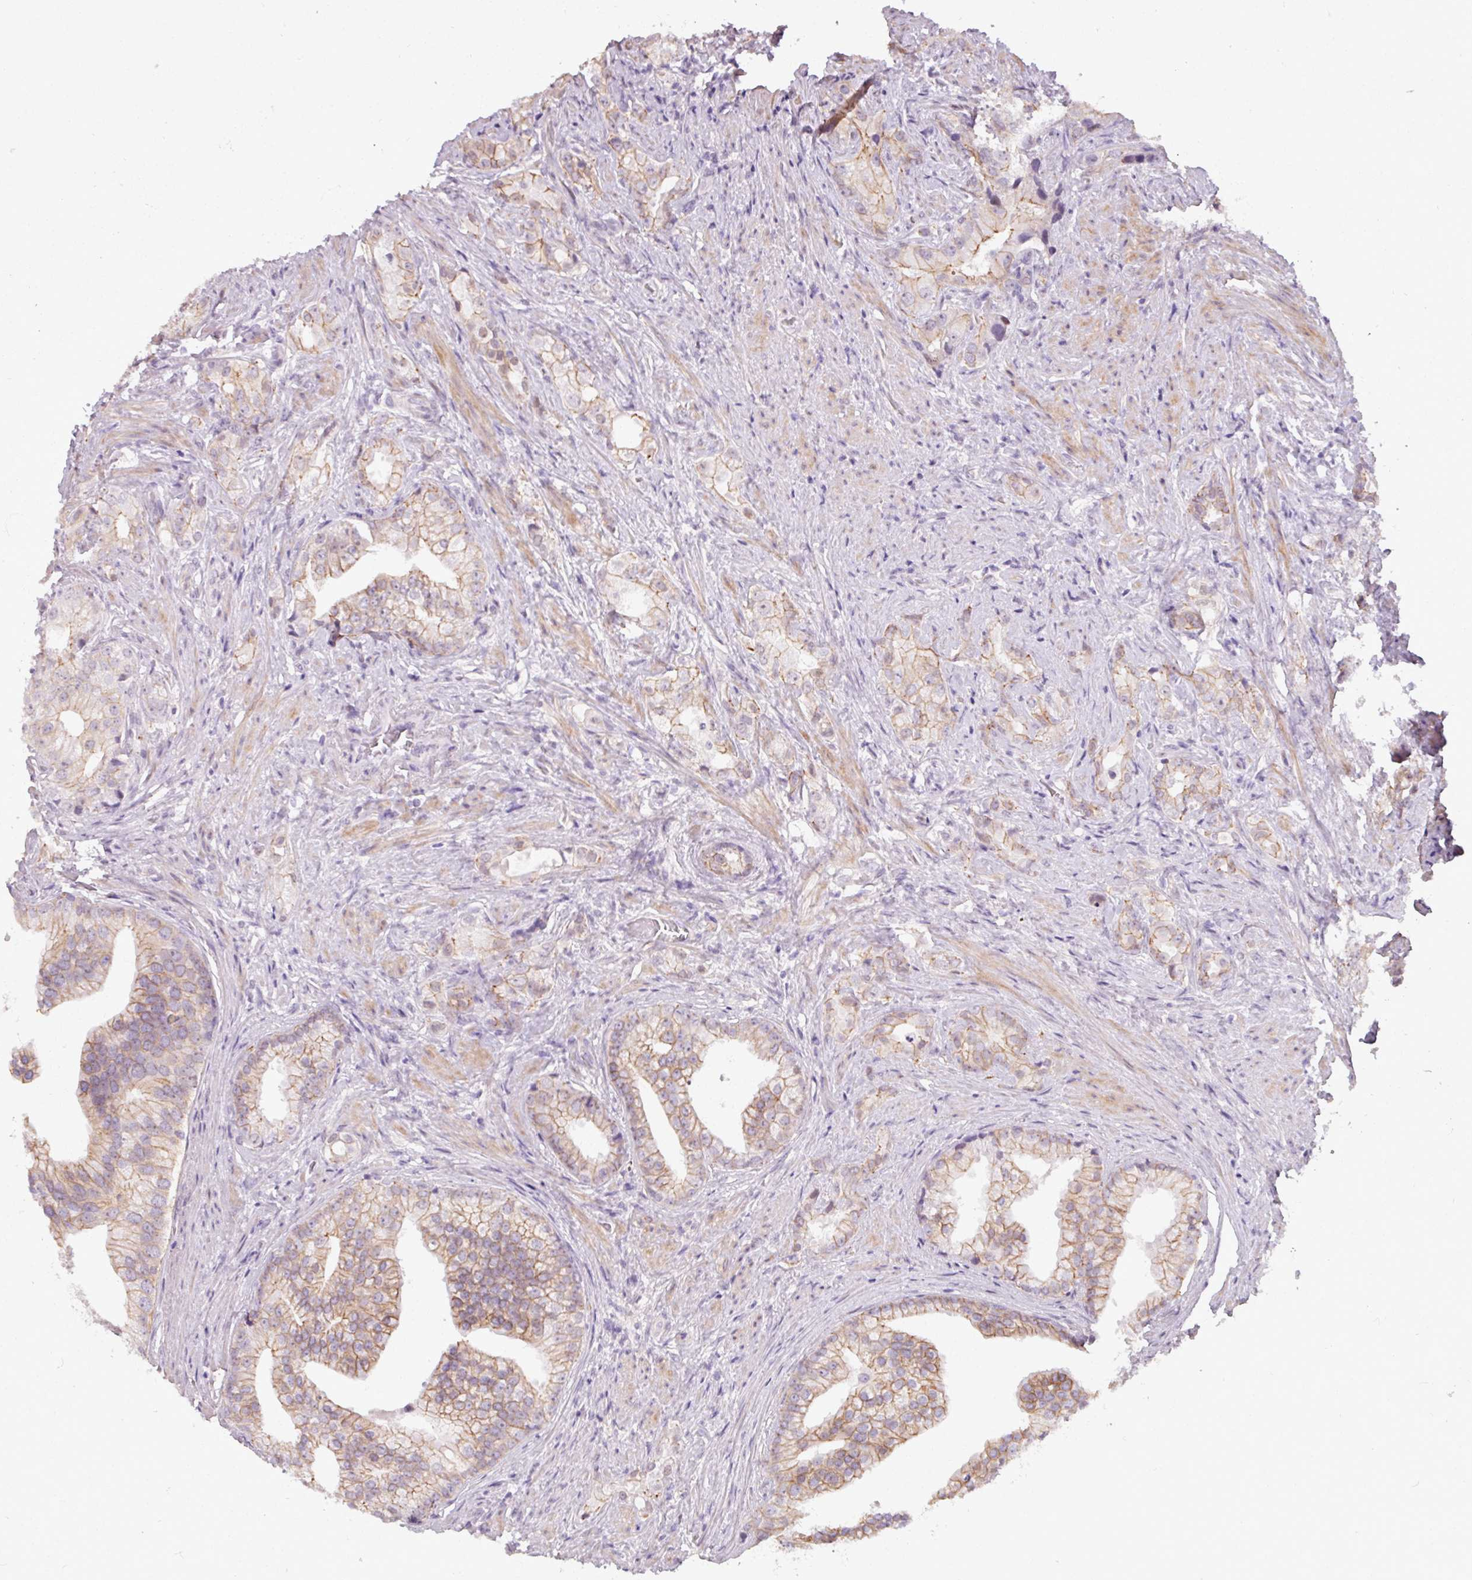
{"staining": {"intensity": "moderate", "quantity": "25%-75%", "location": "cytoplasmic/membranous"}, "tissue": "prostate cancer", "cell_type": "Tumor cells", "image_type": "cancer", "snomed": [{"axis": "morphology", "description": "Adenocarcinoma, Low grade"}, {"axis": "topography", "description": "Prostate"}], "caption": "Immunohistochemistry (DAB) staining of prostate cancer (low-grade adenocarcinoma) demonstrates moderate cytoplasmic/membranous protein positivity in about 25%-75% of tumor cells.", "gene": "PNMA6A", "patient": {"sex": "male", "age": 71}}